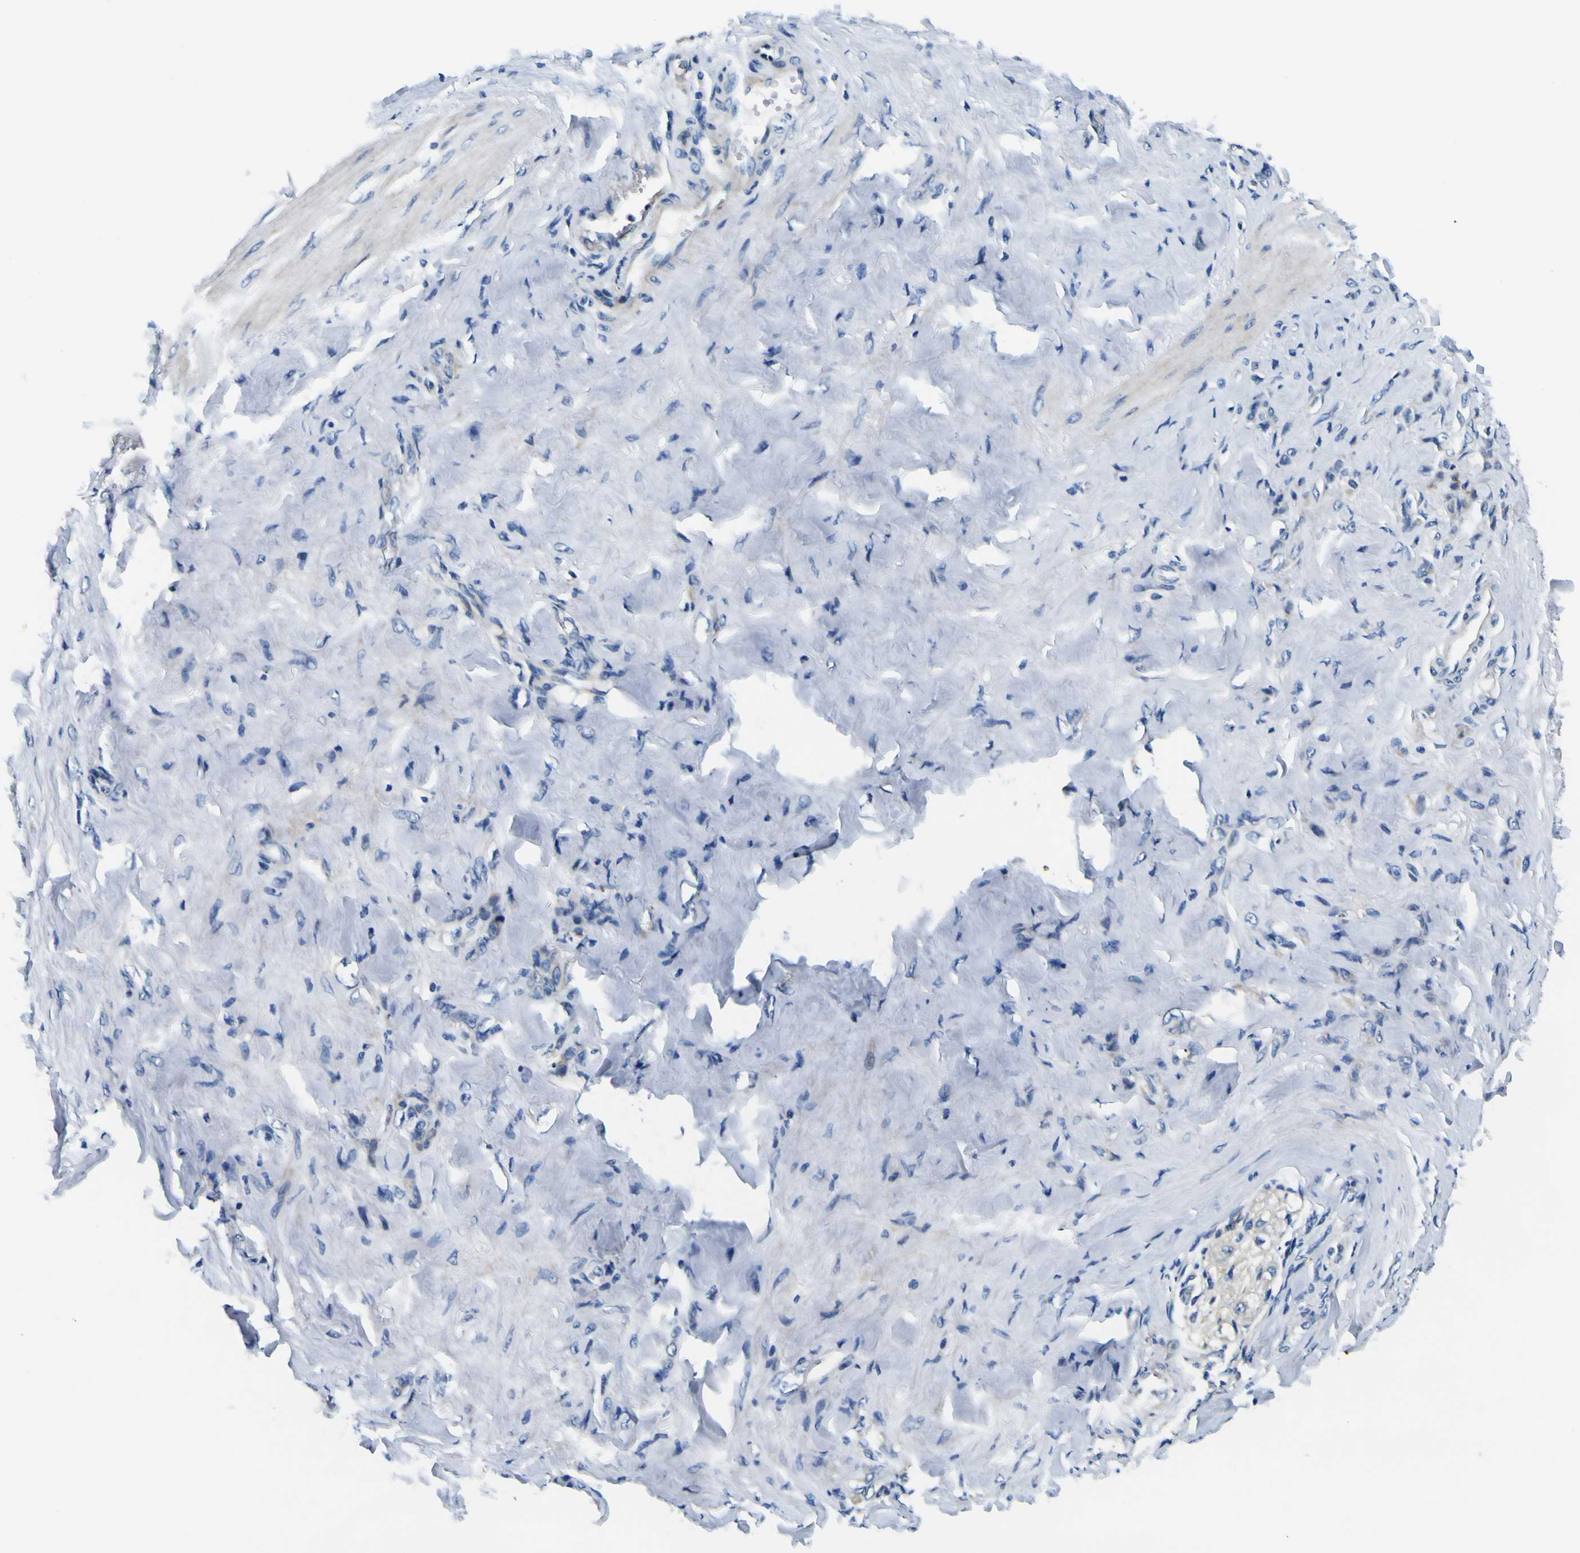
{"staining": {"intensity": "negative", "quantity": "none", "location": "none"}, "tissue": "stomach cancer", "cell_type": "Tumor cells", "image_type": "cancer", "snomed": [{"axis": "morphology", "description": "Adenocarcinoma, NOS"}, {"axis": "topography", "description": "Stomach"}], "caption": "High power microscopy micrograph of an immunohistochemistry (IHC) image of stomach cancer (adenocarcinoma), revealing no significant staining in tumor cells.", "gene": "CLSTN1", "patient": {"sex": "male", "age": 82}}